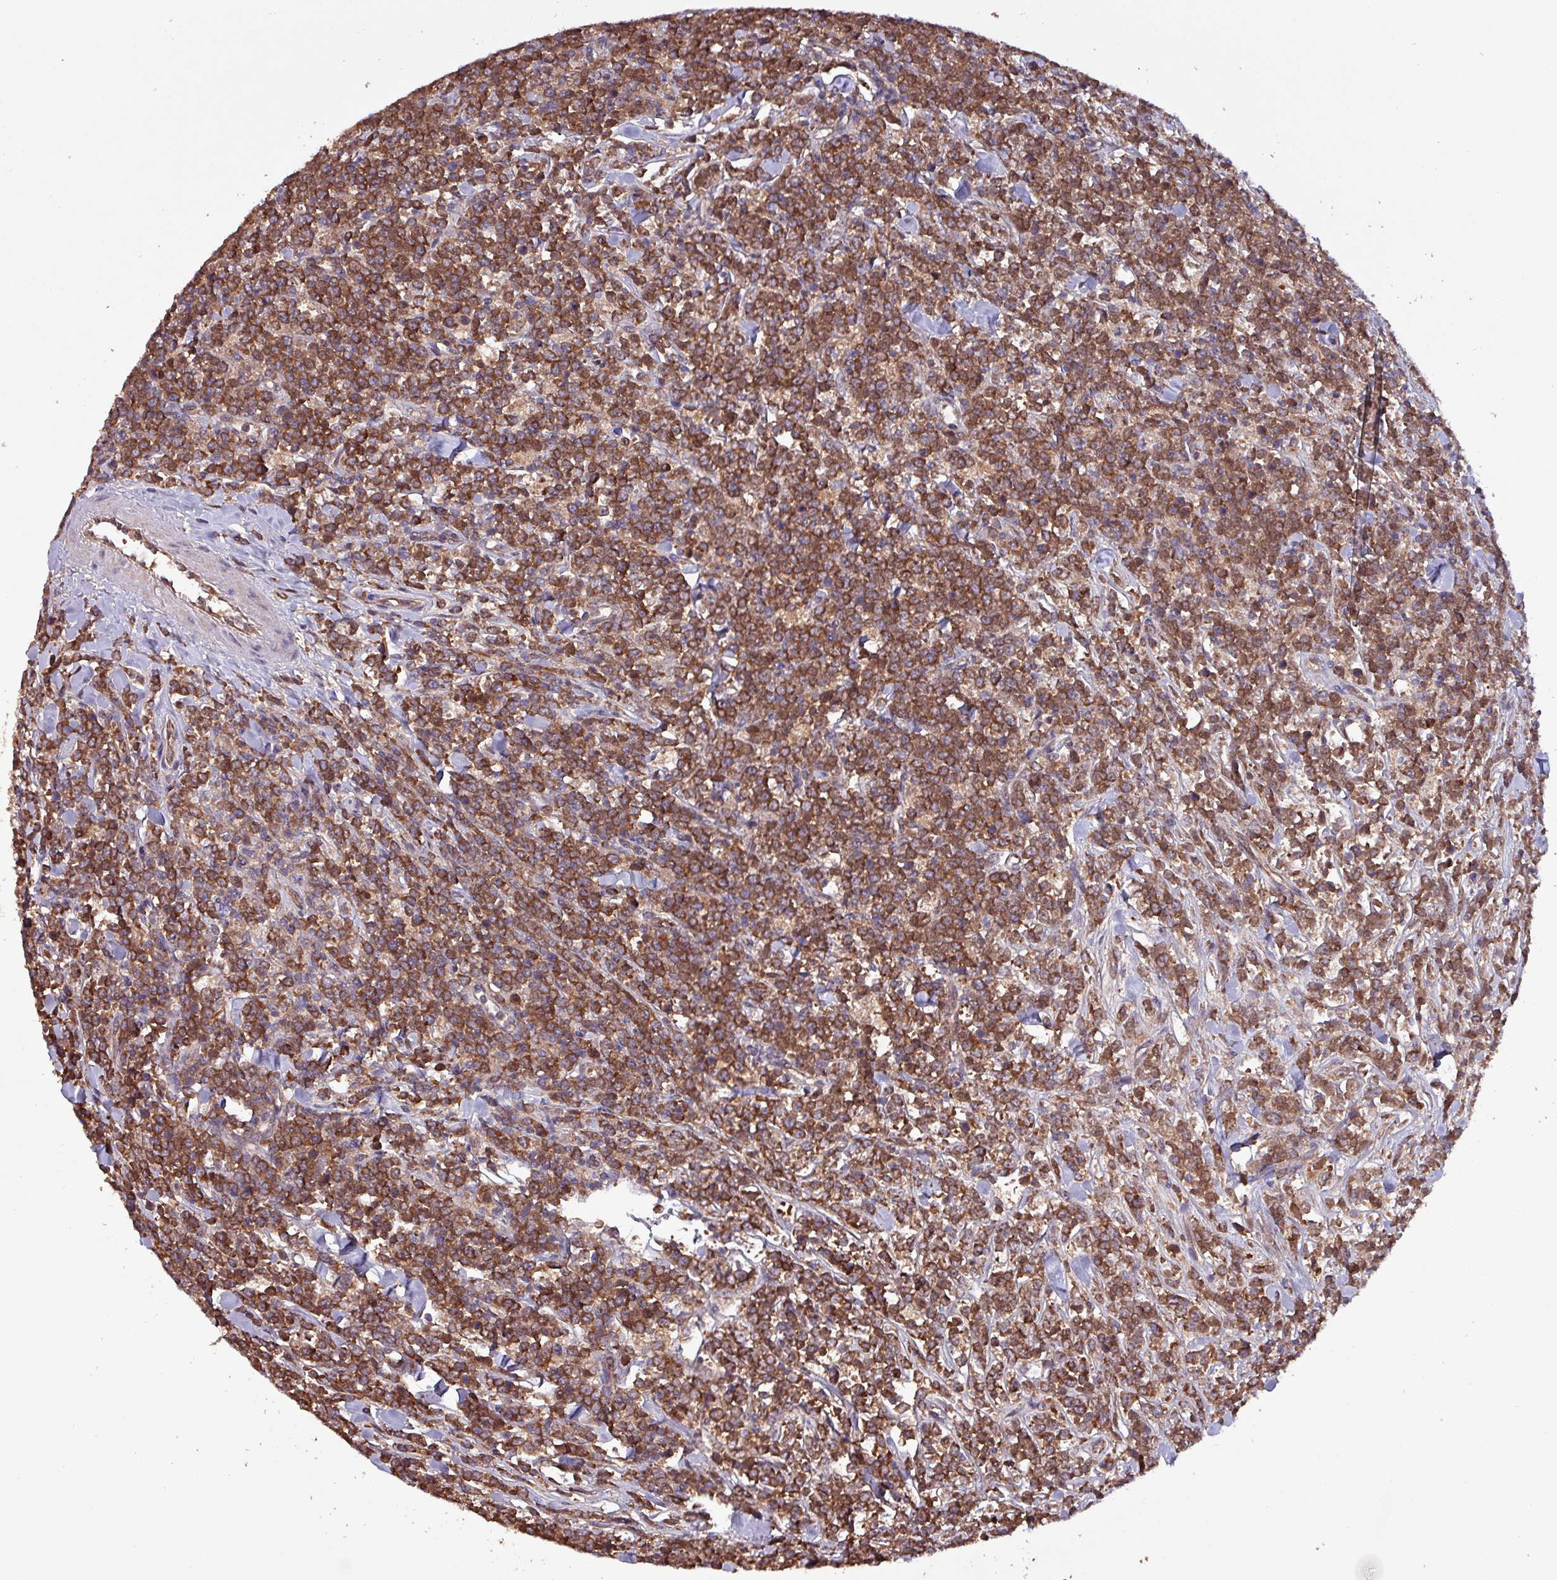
{"staining": {"intensity": "strong", "quantity": ">75%", "location": "cytoplasmic/membranous"}, "tissue": "lymphoma", "cell_type": "Tumor cells", "image_type": "cancer", "snomed": [{"axis": "morphology", "description": "Malignant lymphoma, non-Hodgkin's type, High grade"}, {"axis": "topography", "description": "Small intestine"}, {"axis": "topography", "description": "Colon"}], "caption": "Immunohistochemical staining of human malignant lymphoma, non-Hodgkin's type (high-grade) exhibits high levels of strong cytoplasmic/membranous protein expression in approximately >75% of tumor cells. (IHC, brightfield microscopy, high magnification).", "gene": "PAFAH1B2", "patient": {"sex": "male", "age": 8}}